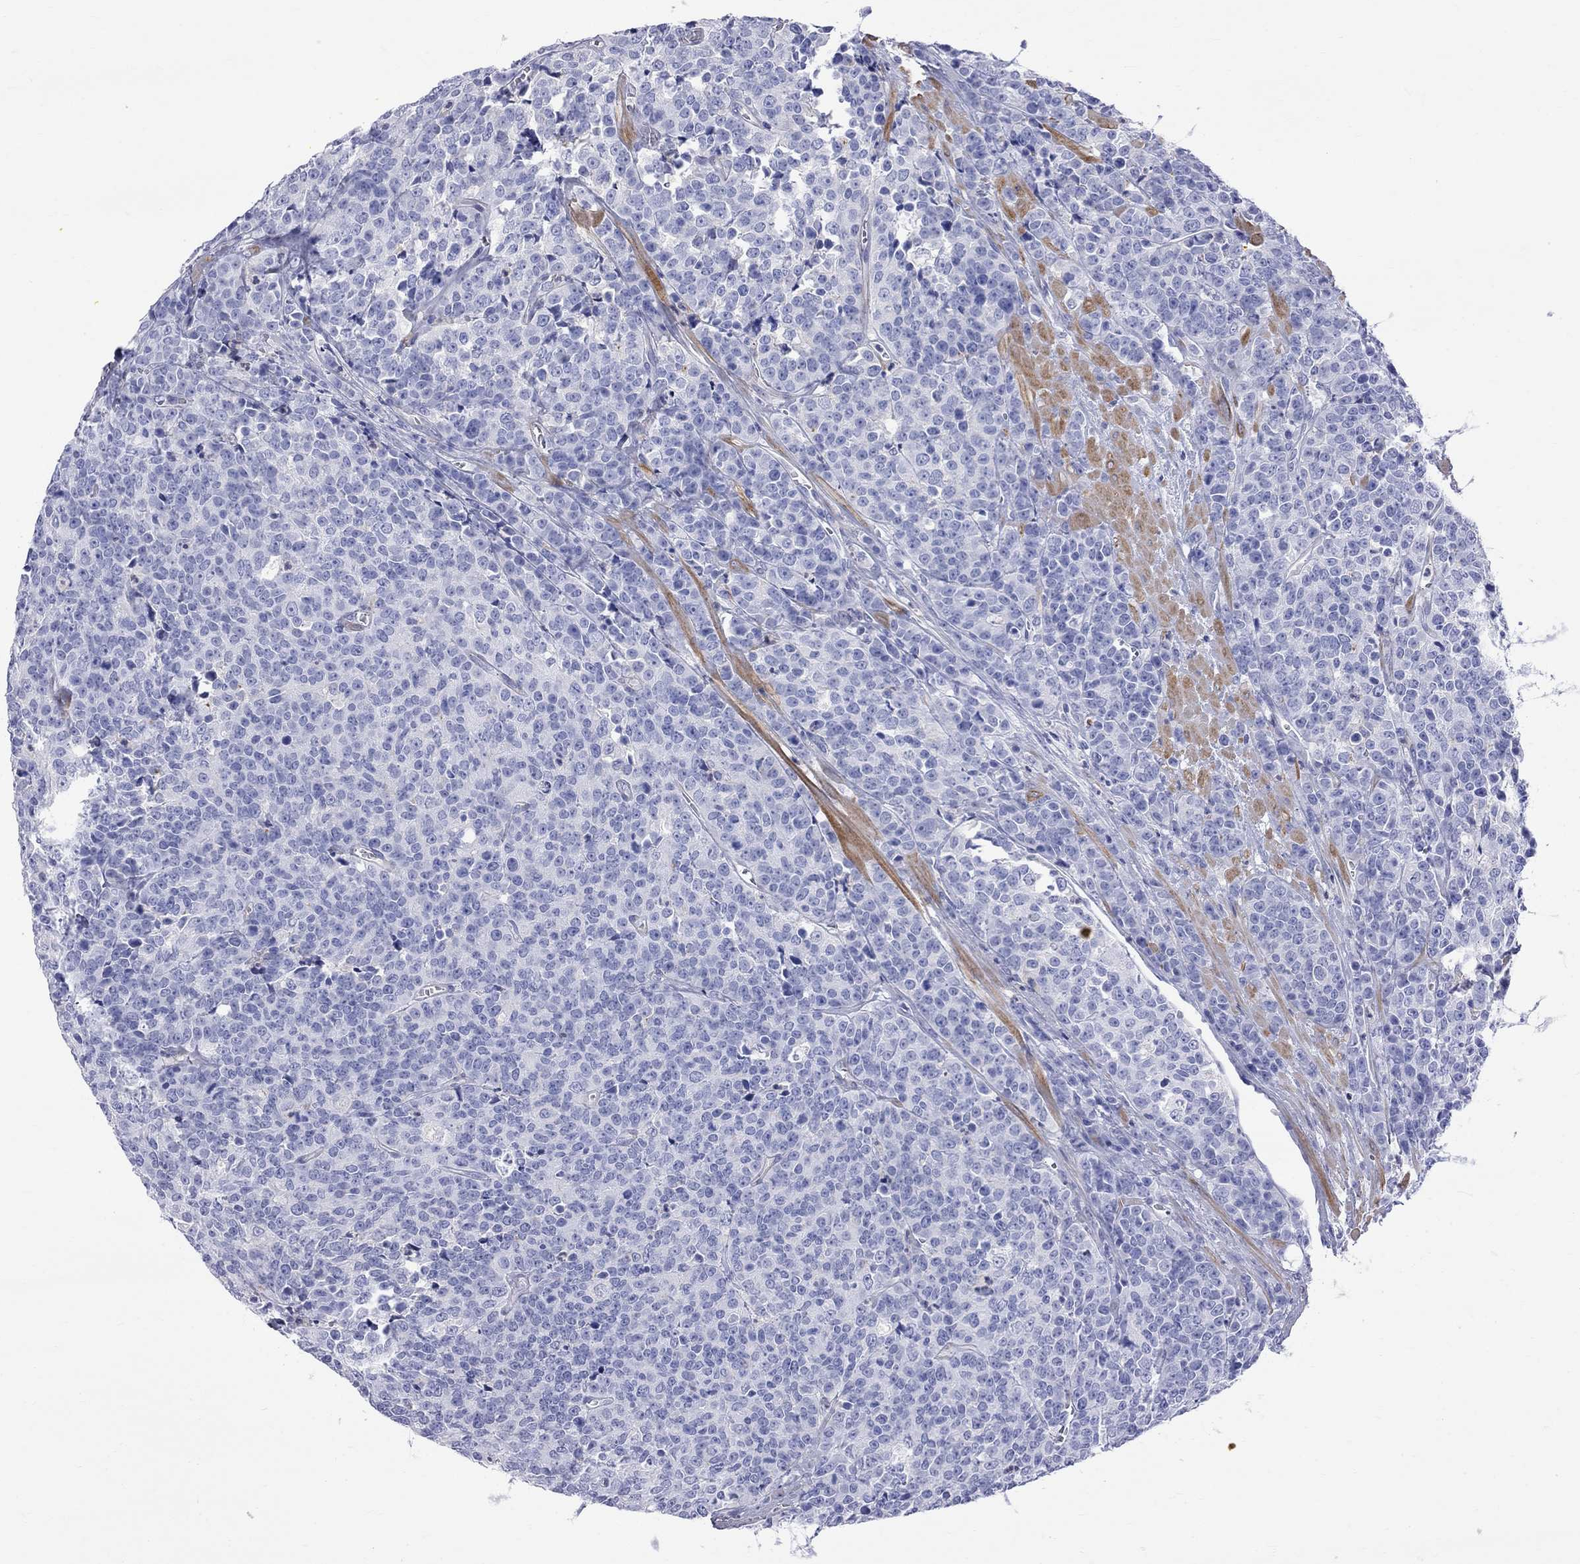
{"staining": {"intensity": "negative", "quantity": "none", "location": "none"}, "tissue": "prostate cancer", "cell_type": "Tumor cells", "image_type": "cancer", "snomed": [{"axis": "morphology", "description": "Adenocarcinoma, NOS"}, {"axis": "topography", "description": "Prostate"}], "caption": "Prostate cancer was stained to show a protein in brown. There is no significant staining in tumor cells.", "gene": "S100A3", "patient": {"sex": "male", "age": 67}}